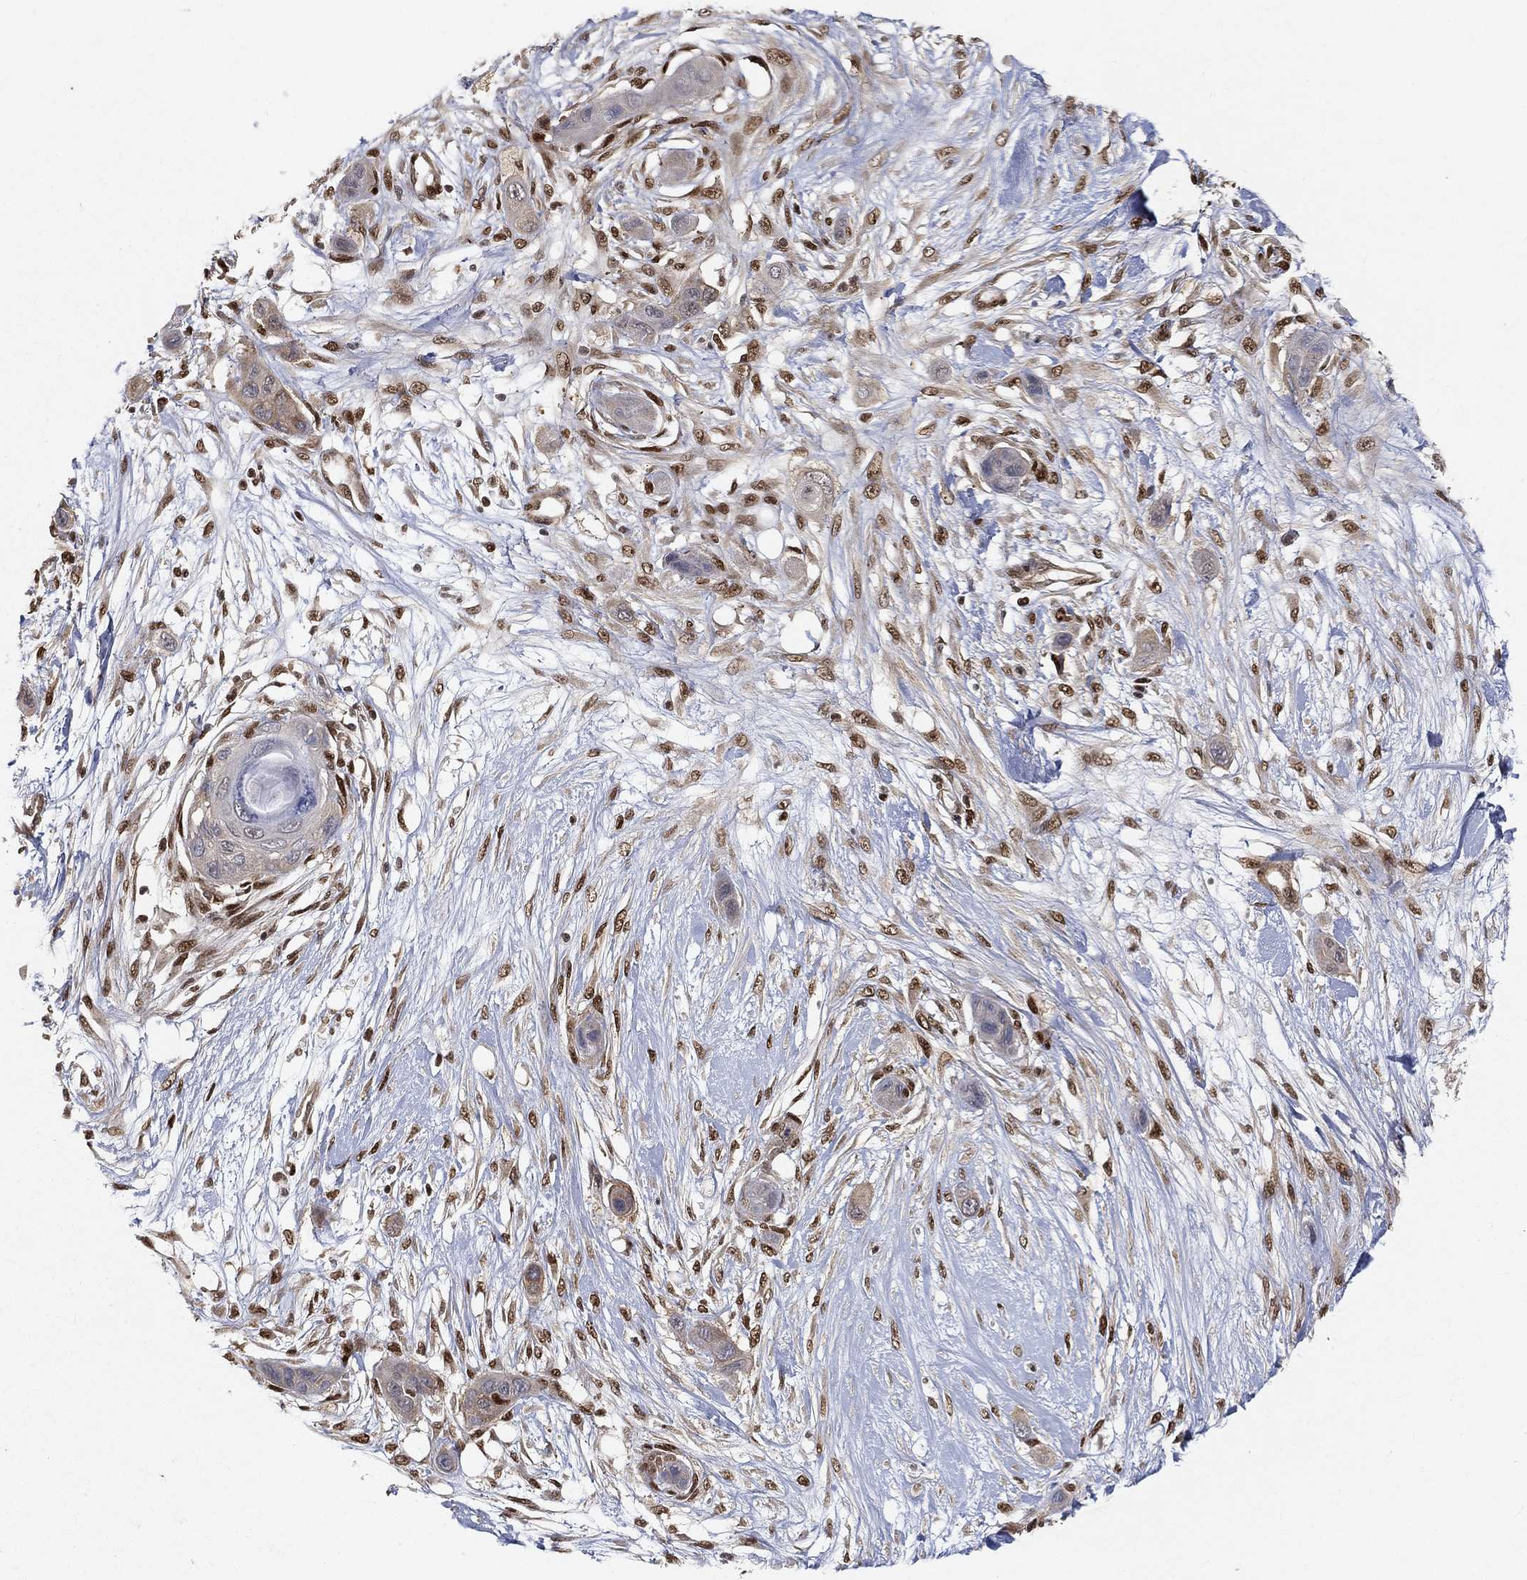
{"staining": {"intensity": "moderate", "quantity": "25%-75%", "location": "nuclear"}, "tissue": "skin cancer", "cell_type": "Tumor cells", "image_type": "cancer", "snomed": [{"axis": "morphology", "description": "Squamous cell carcinoma, NOS"}, {"axis": "topography", "description": "Skin"}], "caption": "The photomicrograph exhibits a brown stain indicating the presence of a protein in the nuclear of tumor cells in skin cancer (squamous cell carcinoma). (IHC, brightfield microscopy, high magnification).", "gene": "CRTC3", "patient": {"sex": "male", "age": 79}}